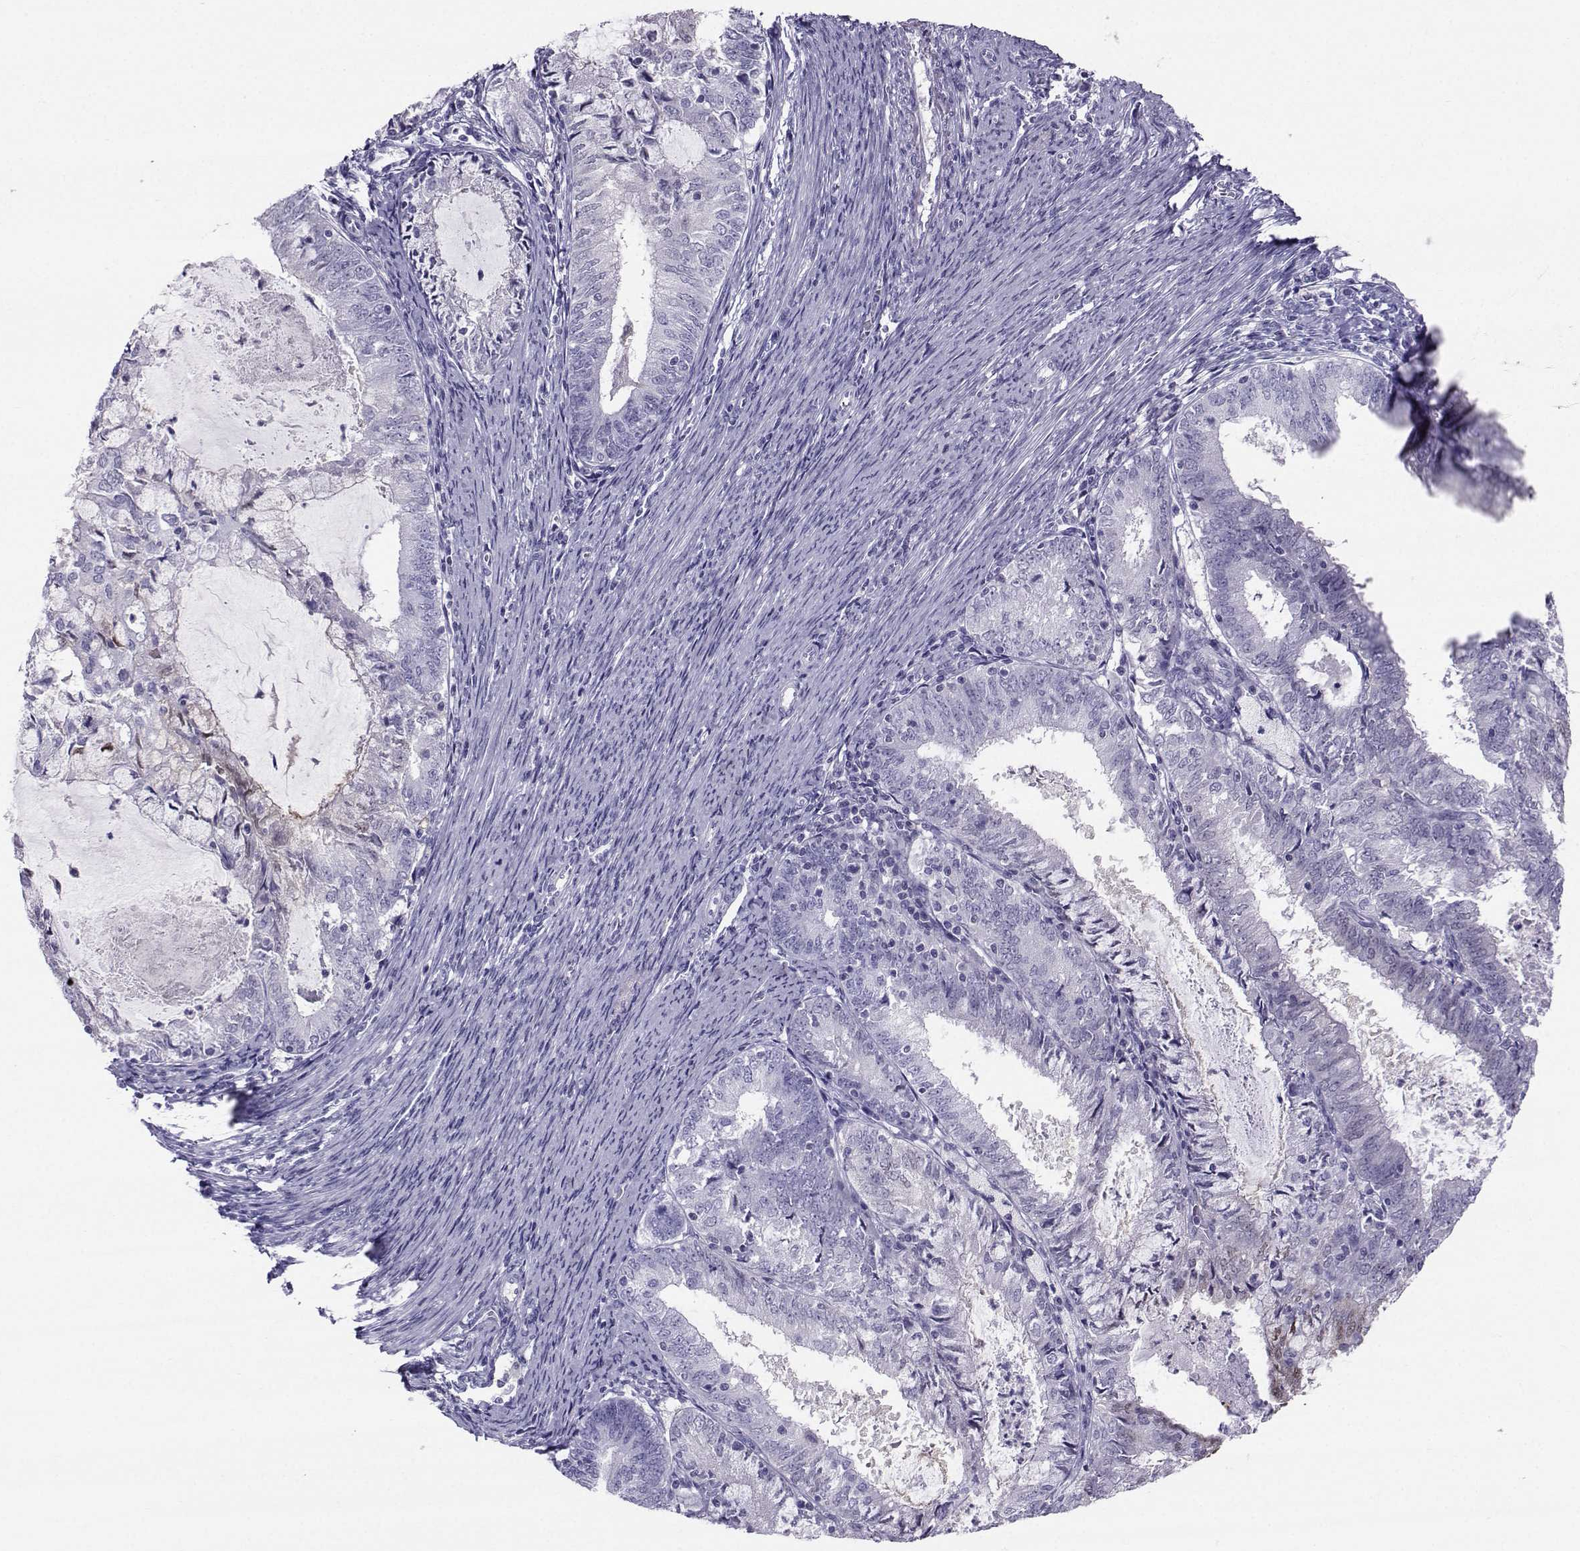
{"staining": {"intensity": "negative", "quantity": "none", "location": "none"}, "tissue": "endometrial cancer", "cell_type": "Tumor cells", "image_type": "cancer", "snomed": [{"axis": "morphology", "description": "Adenocarcinoma, NOS"}, {"axis": "topography", "description": "Endometrium"}], "caption": "Photomicrograph shows no significant protein expression in tumor cells of endometrial cancer (adenocarcinoma).", "gene": "PGK1", "patient": {"sex": "female", "age": 57}}